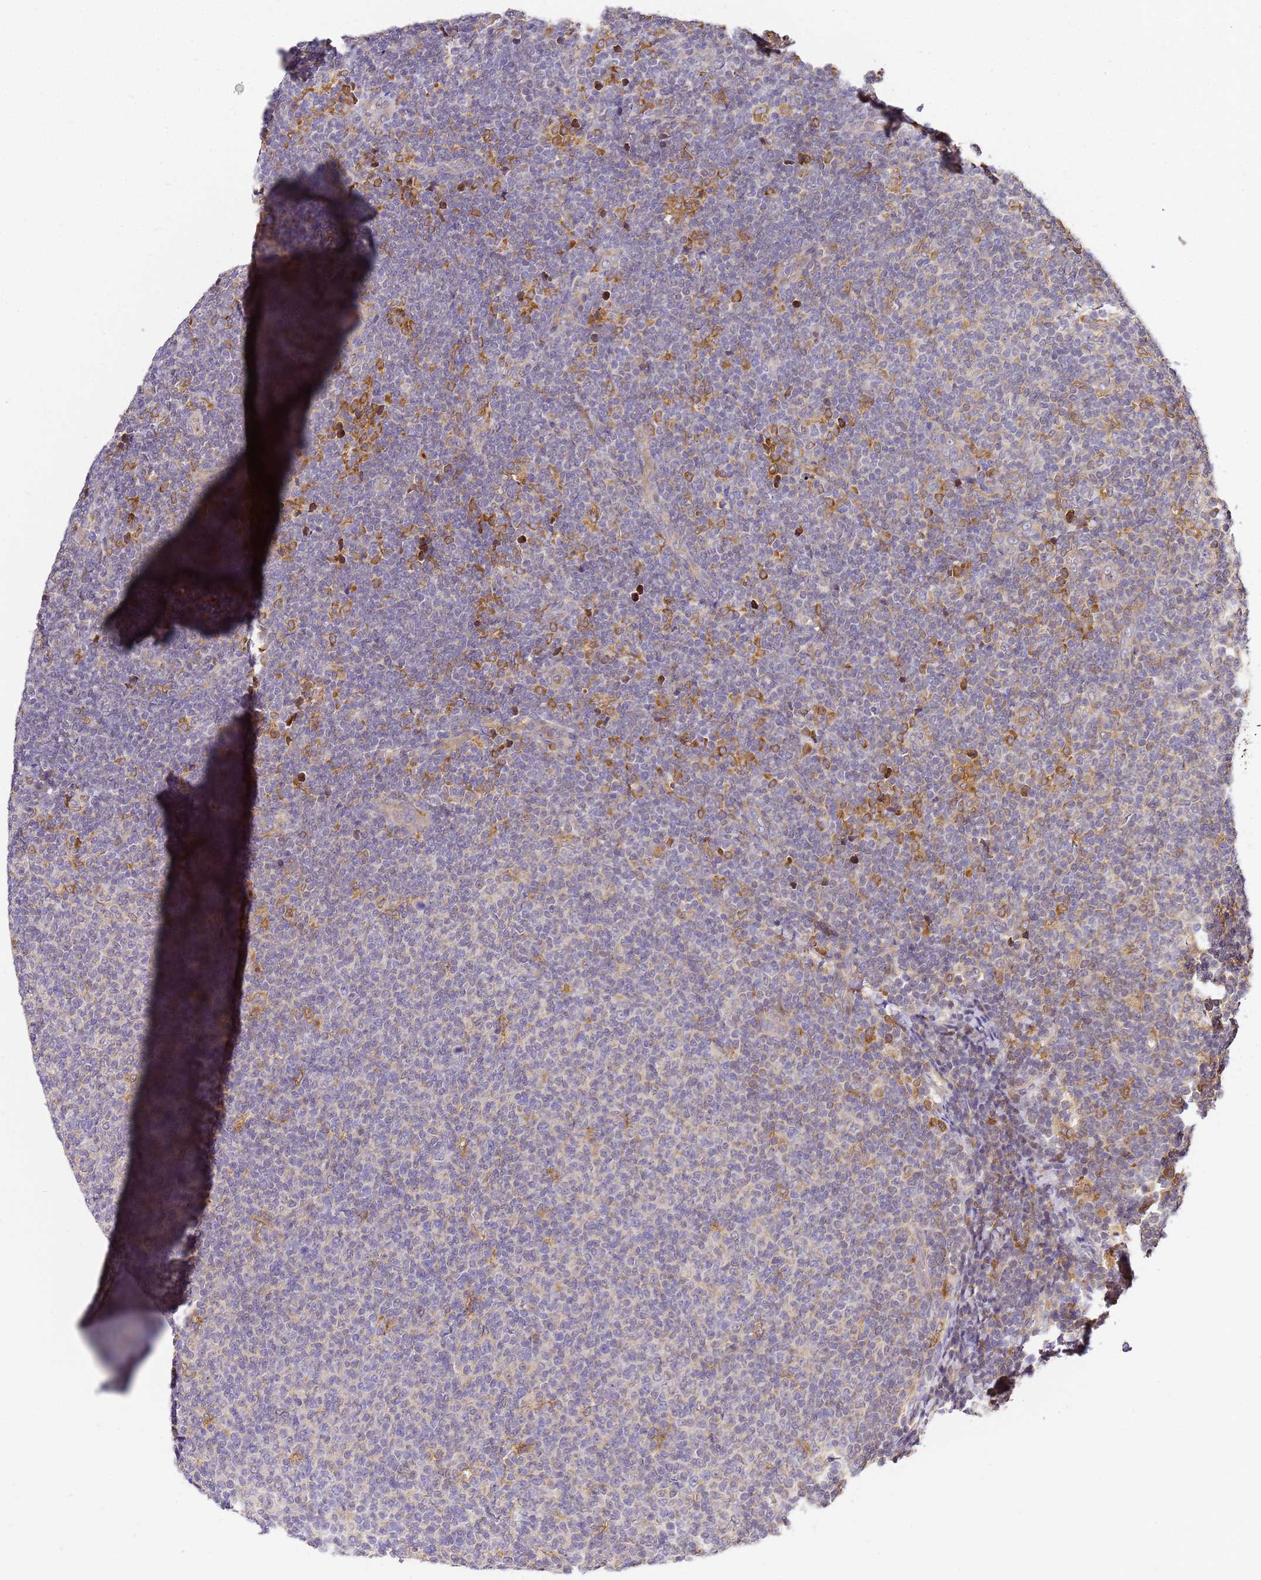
{"staining": {"intensity": "weak", "quantity": "<25%", "location": "cytoplasmic/membranous"}, "tissue": "lymphoma", "cell_type": "Tumor cells", "image_type": "cancer", "snomed": [{"axis": "morphology", "description": "Malignant lymphoma, non-Hodgkin's type, Low grade"}, {"axis": "topography", "description": "Lymph node"}], "caption": "Tumor cells are negative for brown protein staining in low-grade malignant lymphoma, non-Hodgkin's type.", "gene": "ADPGK", "patient": {"sex": "male", "age": 66}}